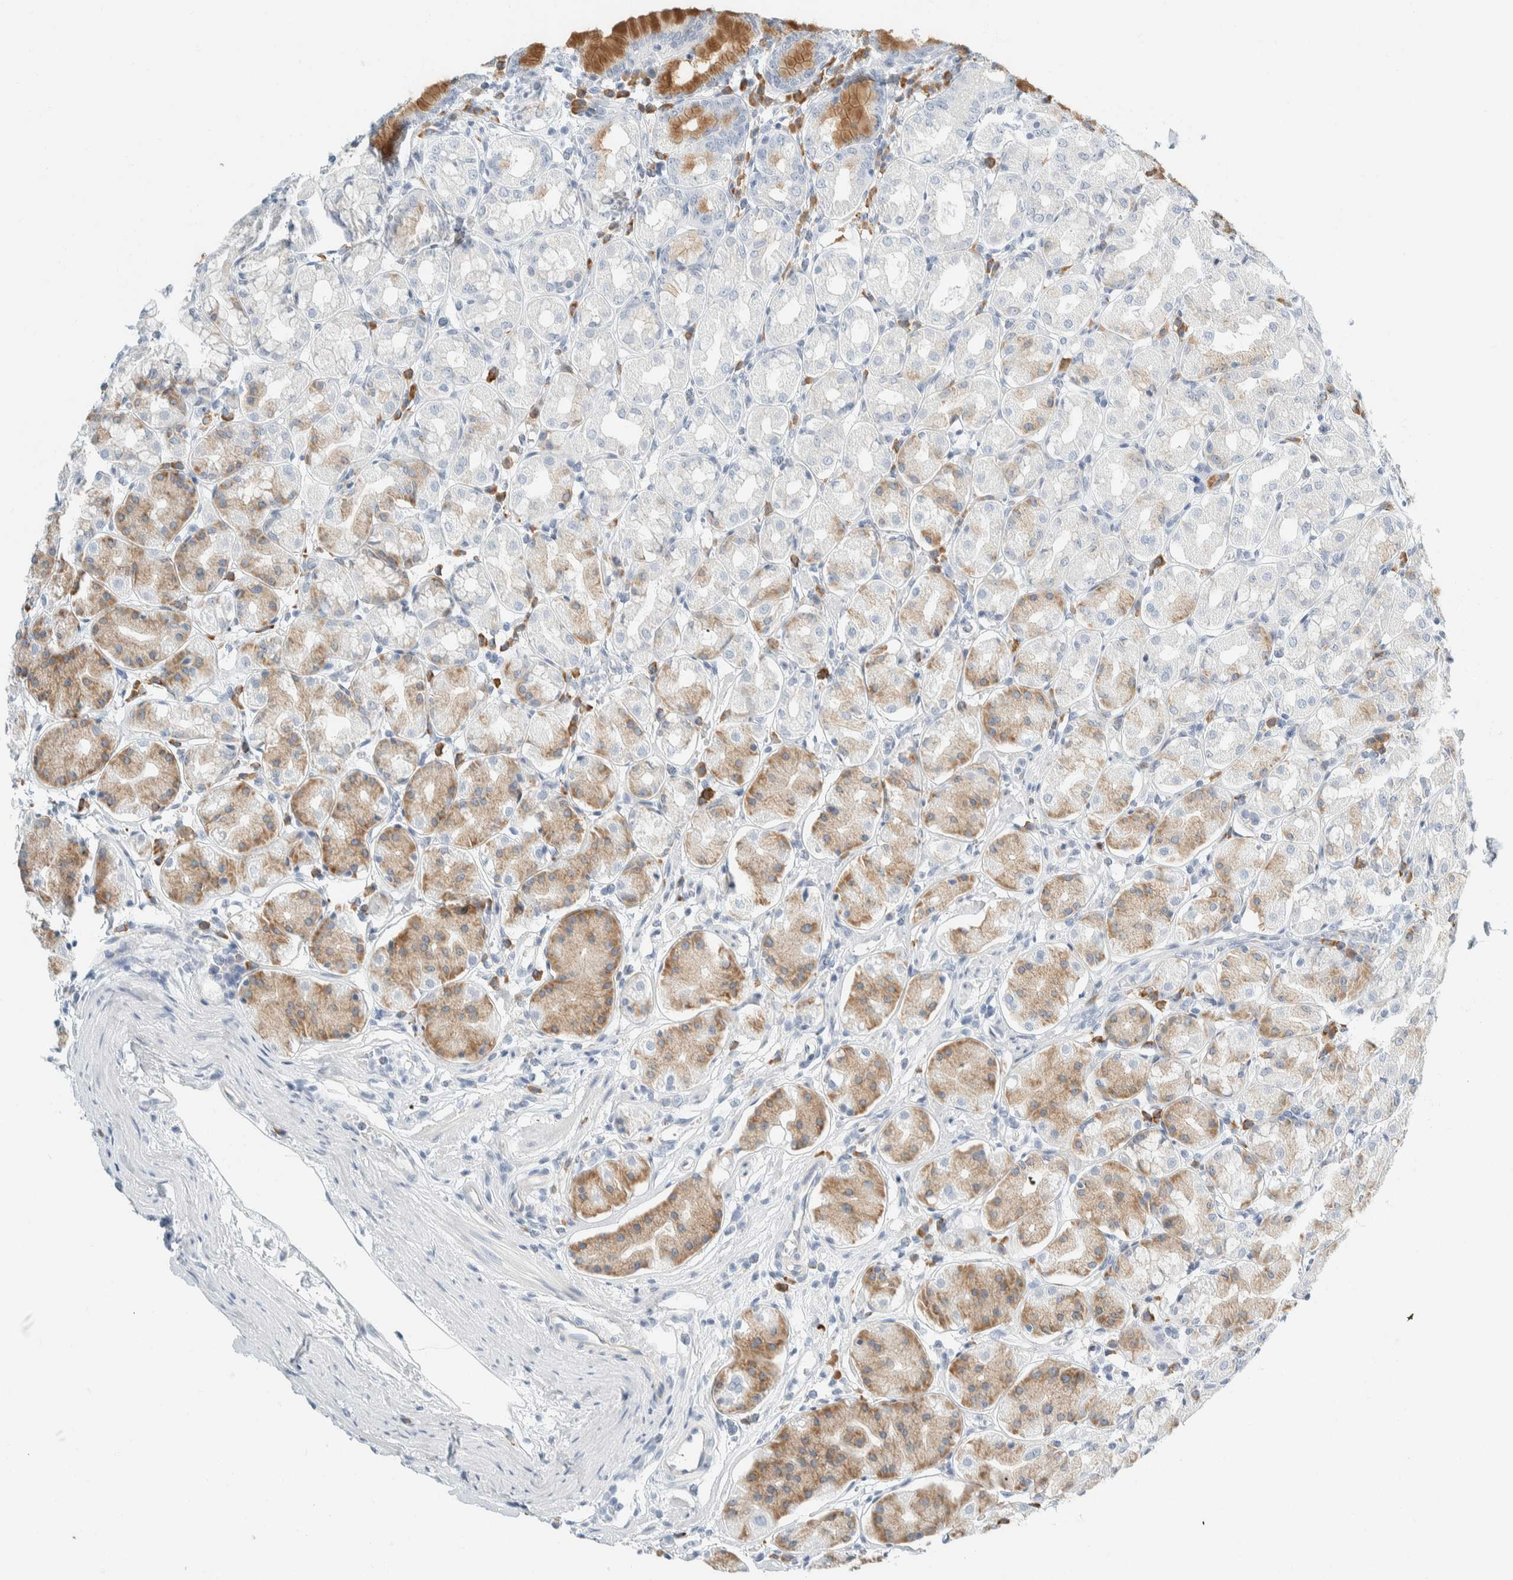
{"staining": {"intensity": "moderate", "quantity": "<25%", "location": "cytoplasmic/membranous"}, "tissue": "stomach", "cell_type": "Glandular cells", "image_type": "normal", "snomed": [{"axis": "morphology", "description": "Normal tissue, NOS"}, {"axis": "topography", "description": "Stomach"}, {"axis": "topography", "description": "Stomach, lower"}], "caption": "The immunohistochemical stain labels moderate cytoplasmic/membranous positivity in glandular cells of unremarkable stomach. (DAB (3,3'-diaminobenzidine) IHC with brightfield microscopy, high magnification).", "gene": "ARHGAP27", "patient": {"sex": "female", "age": 56}}